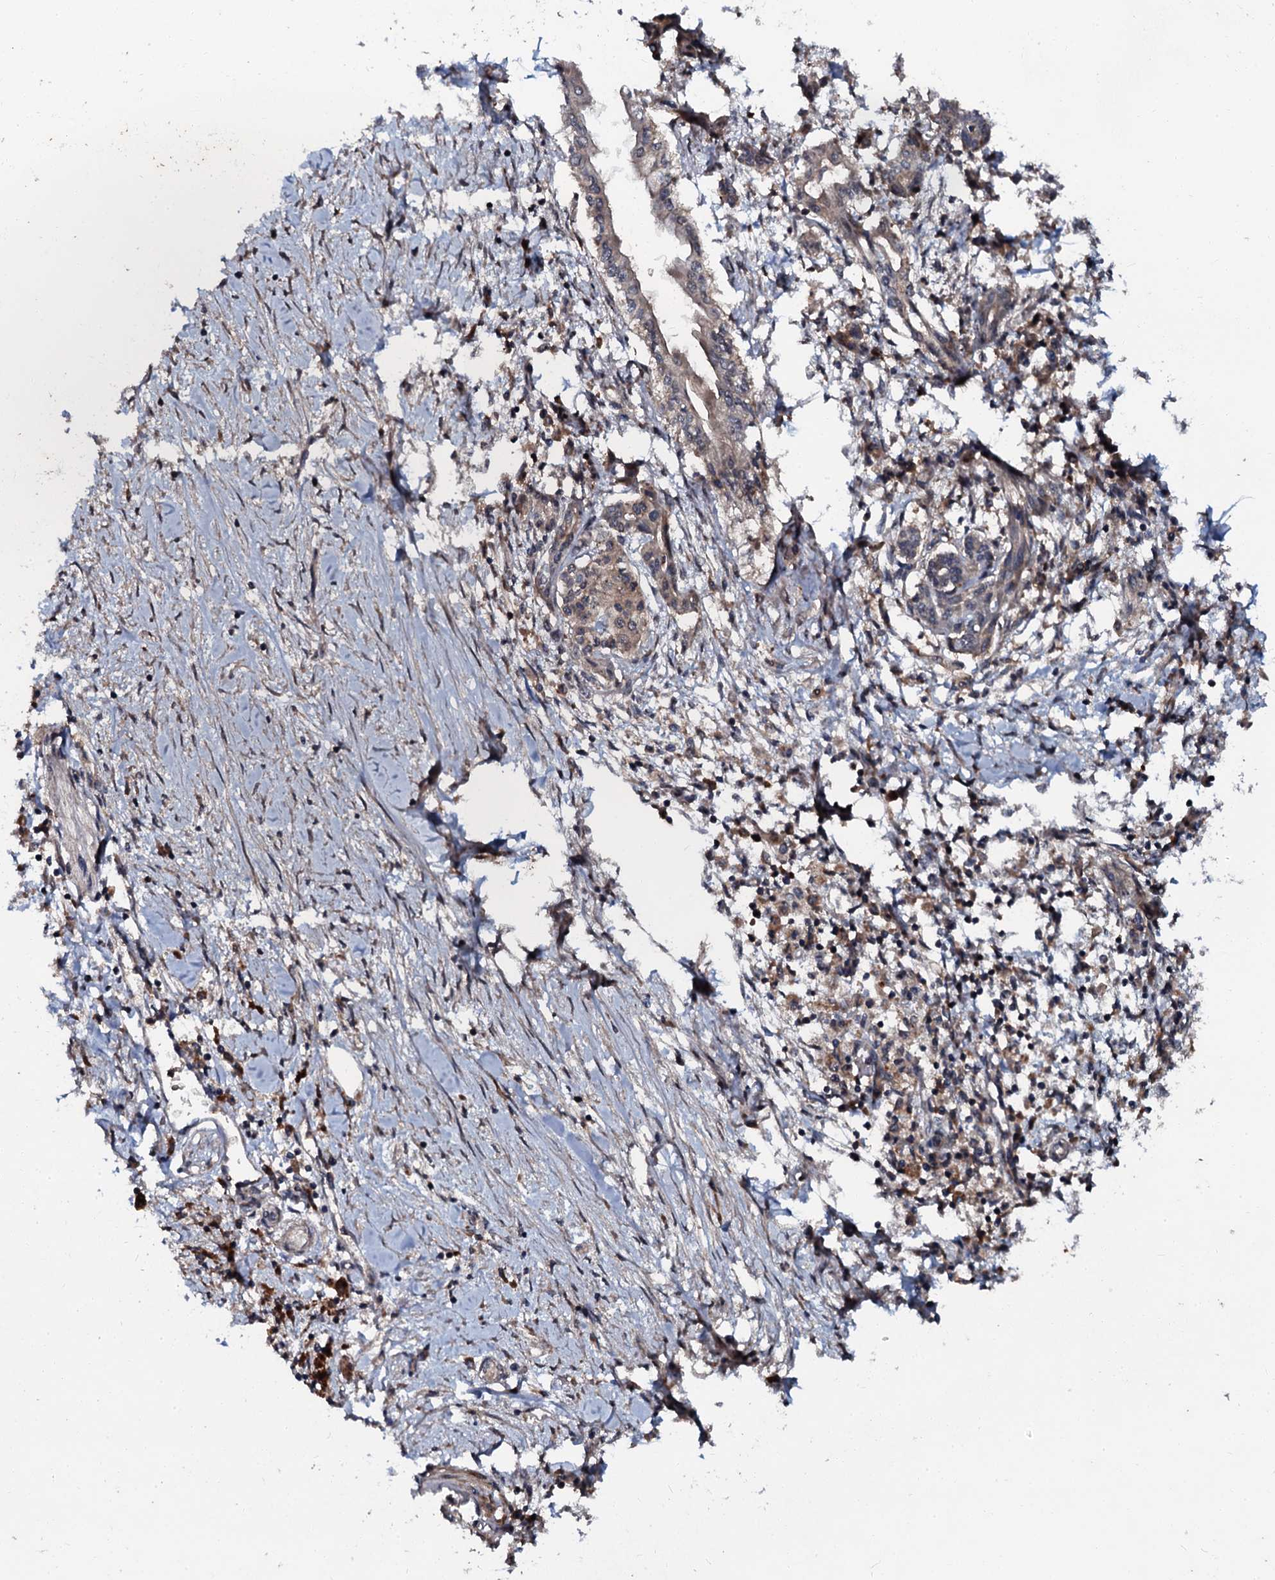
{"staining": {"intensity": "weak", "quantity": "25%-75%", "location": "cytoplasmic/membranous"}, "tissue": "pancreatic cancer", "cell_type": "Tumor cells", "image_type": "cancer", "snomed": [{"axis": "morphology", "description": "Normal tissue, NOS"}, {"axis": "morphology", "description": "Adenocarcinoma, NOS"}, {"axis": "topography", "description": "Pancreas"}], "caption": "Adenocarcinoma (pancreatic) was stained to show a protein in brown. There is low levels of weak cytoplasmic/membranous staining in about 25%-75% of tumor cells. (DAB IHC with brightfield microscopy, high magnification).", "gene": "N4BP1", "patient": {"sex": "female", "age": 64}}